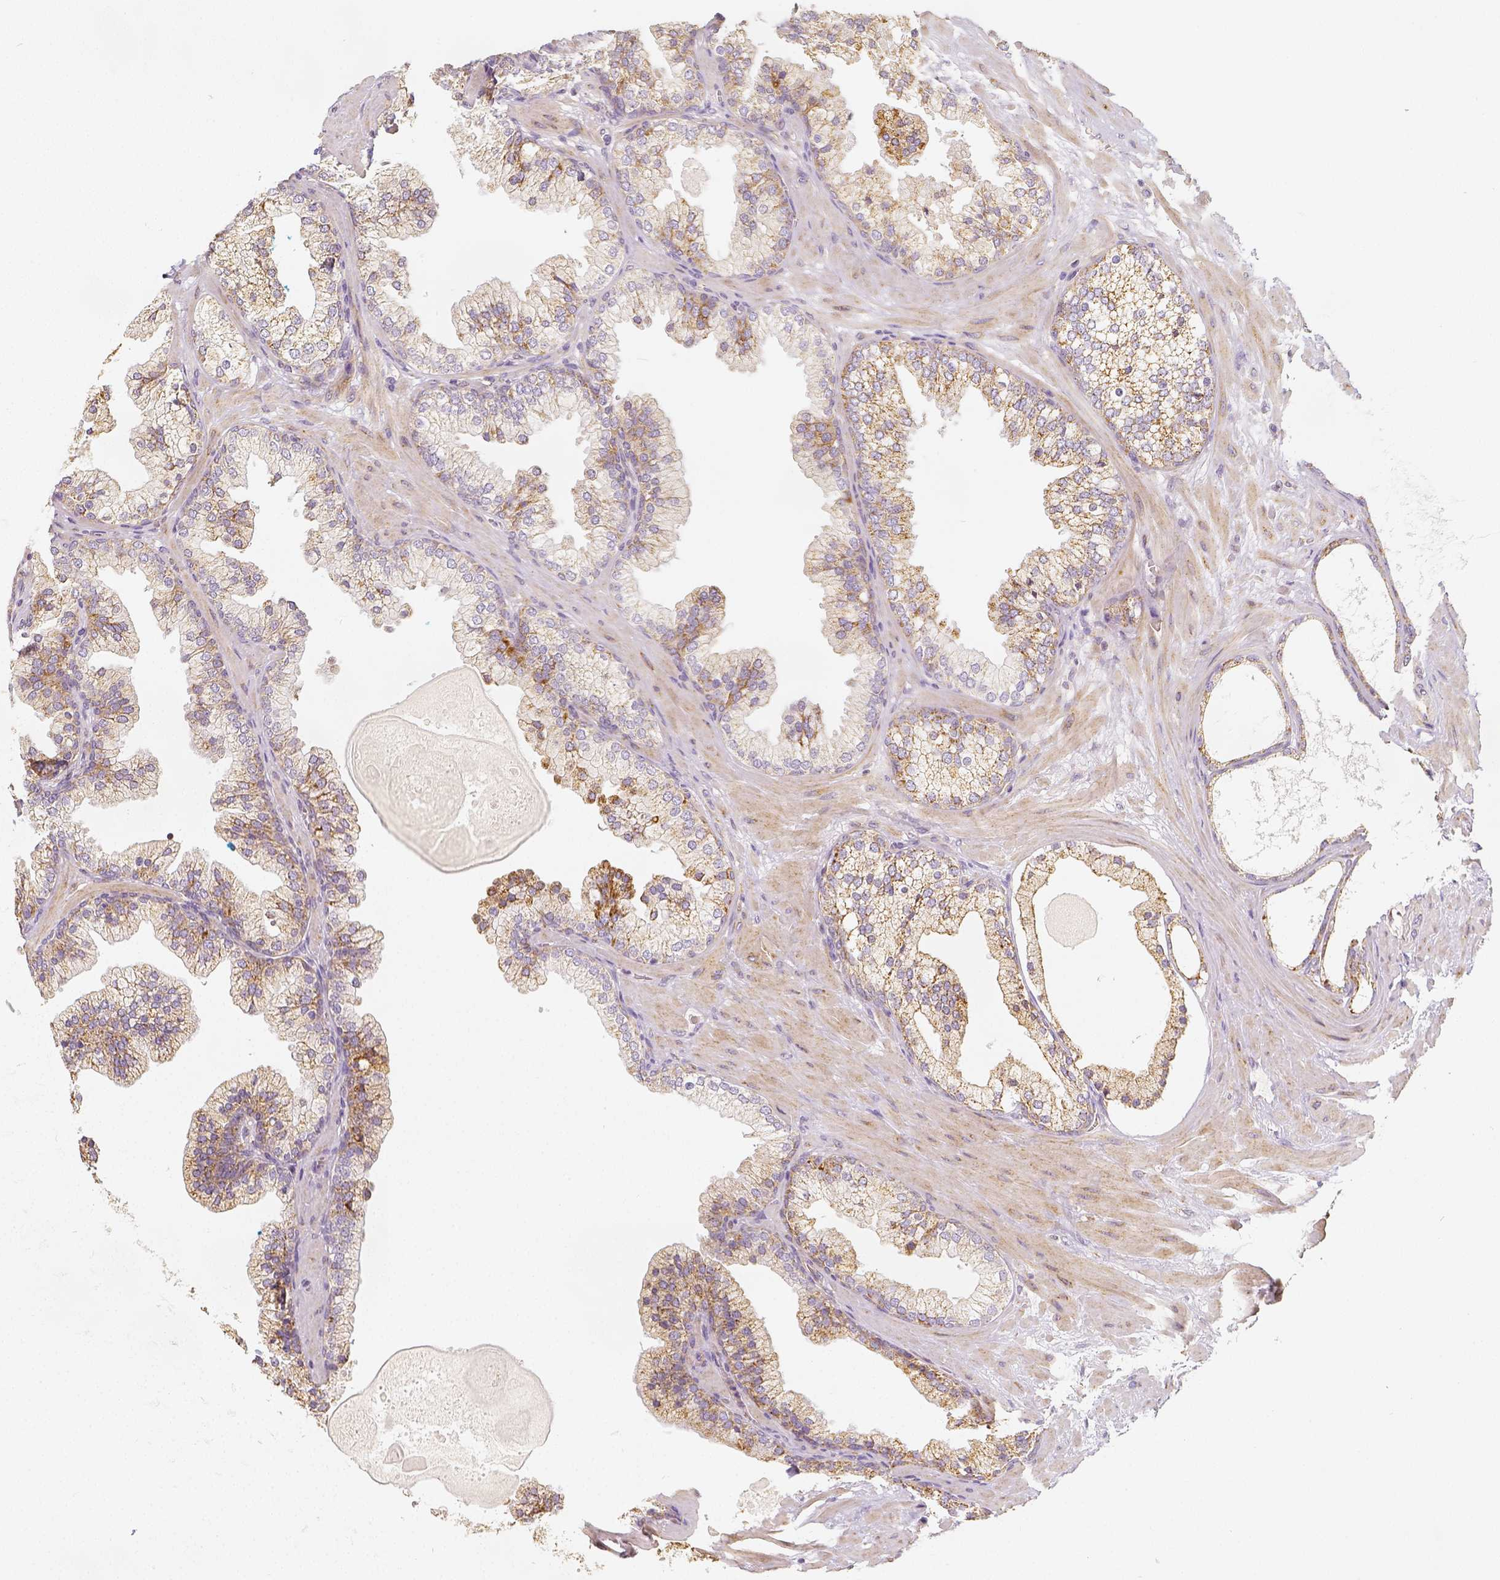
{"staining": {"intensity": "strong", "quantity": "<25%", "location": "cytoplasmic/membranous"}, "tissue": "prostate", "cell_type": "Glandular cells", "image_type": "normal", "snomed": [{"axis": "morphology", "description": "Normal tissue, NOS"}, {"axis": "topography", "description": "Prostate"}, {"axis": "topography", "description": "Peripheral nerve tissue"}], "caption": "This histopathology image reveals benign prostate stained with immunohistochemistry (IHC) to label a protein in brown. The cytoplasmic/membranous of glandular cells show strong positivity for the protein. Nuclei are counter-stained blue.", "gene": "PGAM5", "patient": {"sex": "male", "age": 61}}